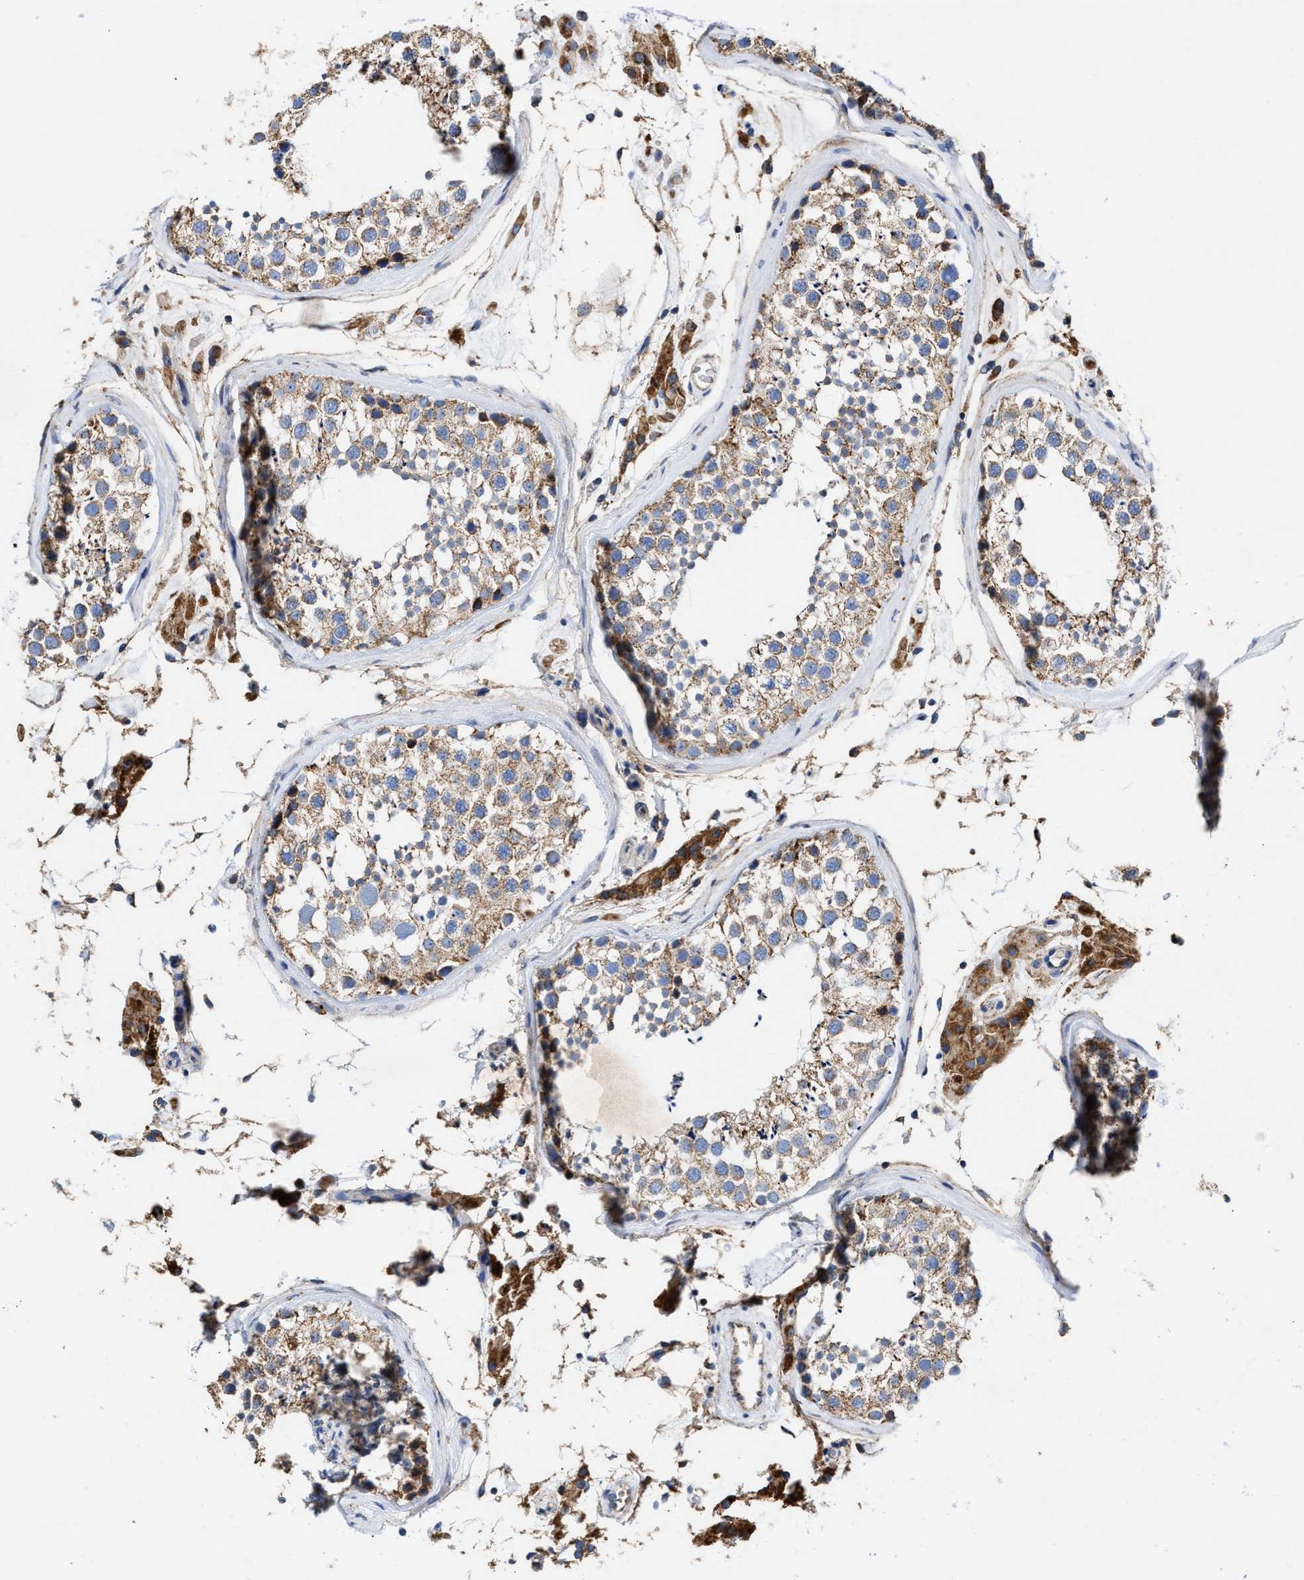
{"staining": {"intensity": "moderate", "quantity": ">75%", "location": "cytoplasmic/membranous"}, "tissue": "testis", "cell_type": "Cells in seminiferous ducts", "image_type": "normal", "snomed": [{"axis": "morphology", "description": "Normal tissue, NOS"}, {"axis": "topography", "description": "Testis"}], "caption": "This image demonstrates benign testis stained with immunohistochemistry to label a protein in brown. The cytoplasmic/membranous of cells in seminiferous ducts show moderate positivity for the protein. Nuclei are counter-stained blue.", "gene": "MECR", "patient": {"sex": "male", "age": 46}}